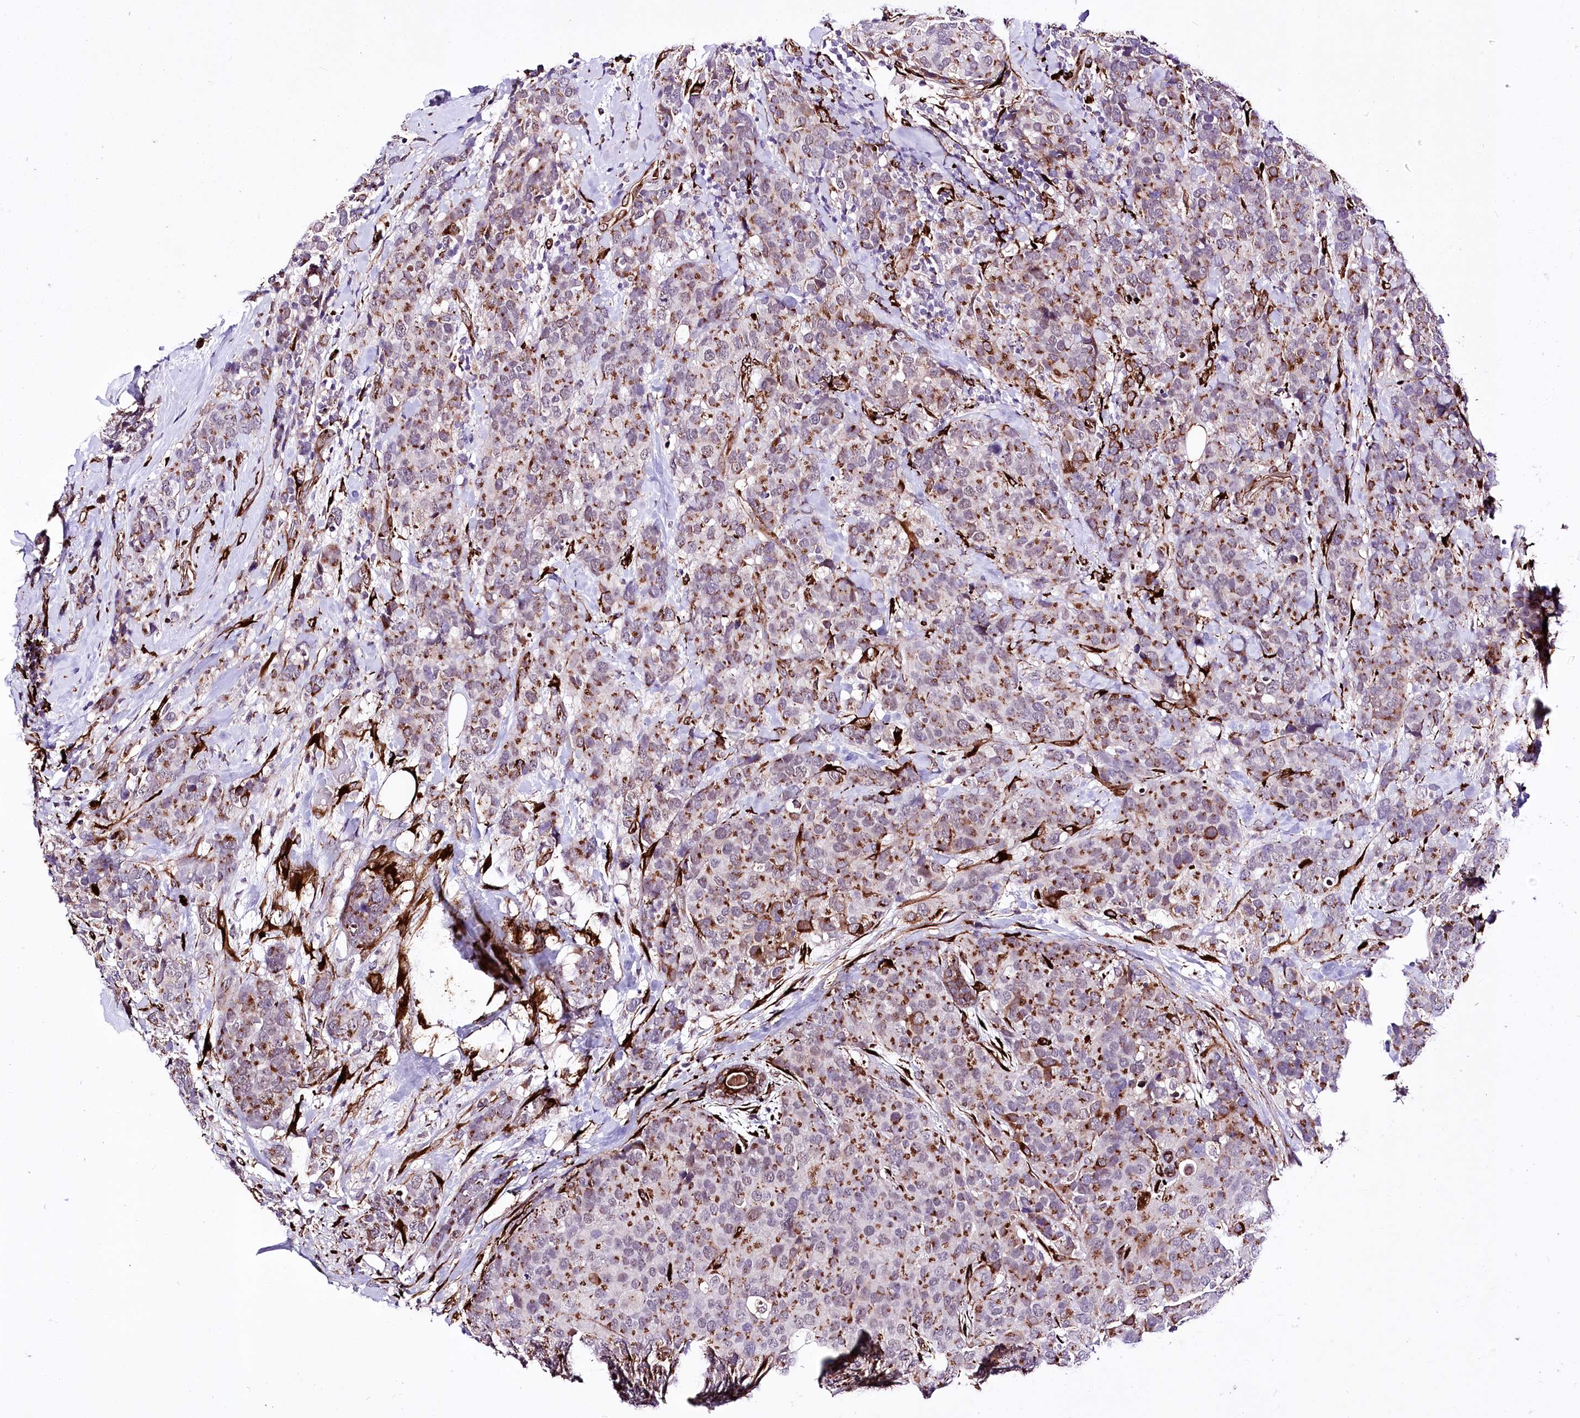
{"staining": {"intensity": "moderate", "quantity": "25%-75%", "location": "cytoplasmic/membranous"}, "tissue": "breast cancer", "cell_type": "Tumor cells", "image_type": "cancer", "snomed": [{"axis": "morphology", "description": "Lobular carcinoma"}, {"axis": "topography", "description": "Breast"}], "caption": "The immunohistochemical stain labels moderate cytoplasmic/membranous positivity in tumor cells of breast lobular carcinoma tissue.", "gene": "WWC1", "patient": {"sex": "female", "age": 59}}